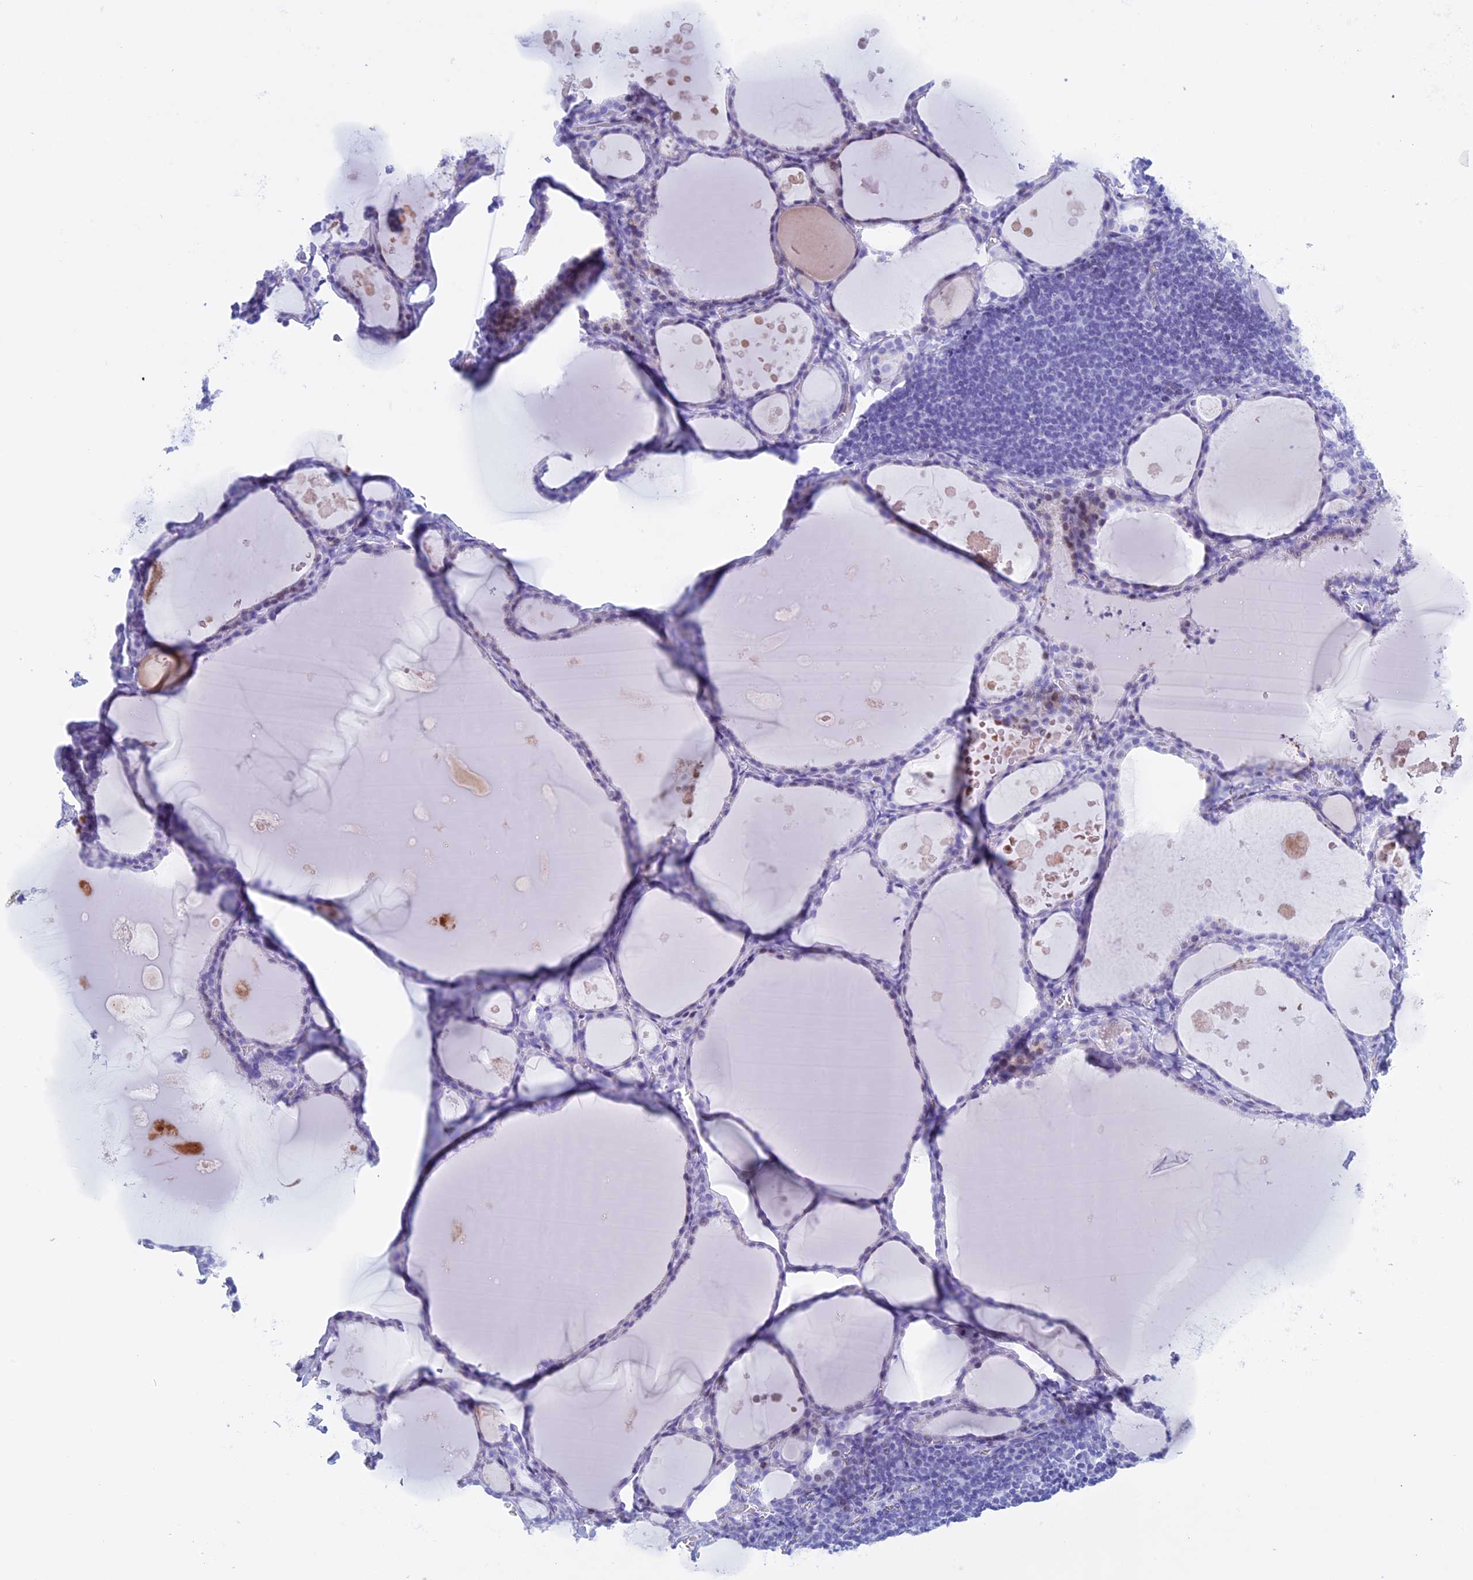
{"staining": {"intensity": "negative", "quantity": "none", "location": "none"}, "tissue": "thyroid gland", "cell_type": "Glandular cells", "image_type": "normal", "snomed": [{"axis": "morphology", "description": "Normal tissue, NOS"}, {"axis": "topography", "description": "Thyroid gland"}], "caption": "Immunohistochemistry (IHC) image of benign human thyroid gland stained for a protein (brown), which shows no positivity in glandular cells.", "gene": "KCTD21", "patient": {"sex": "male", "age": 56}}